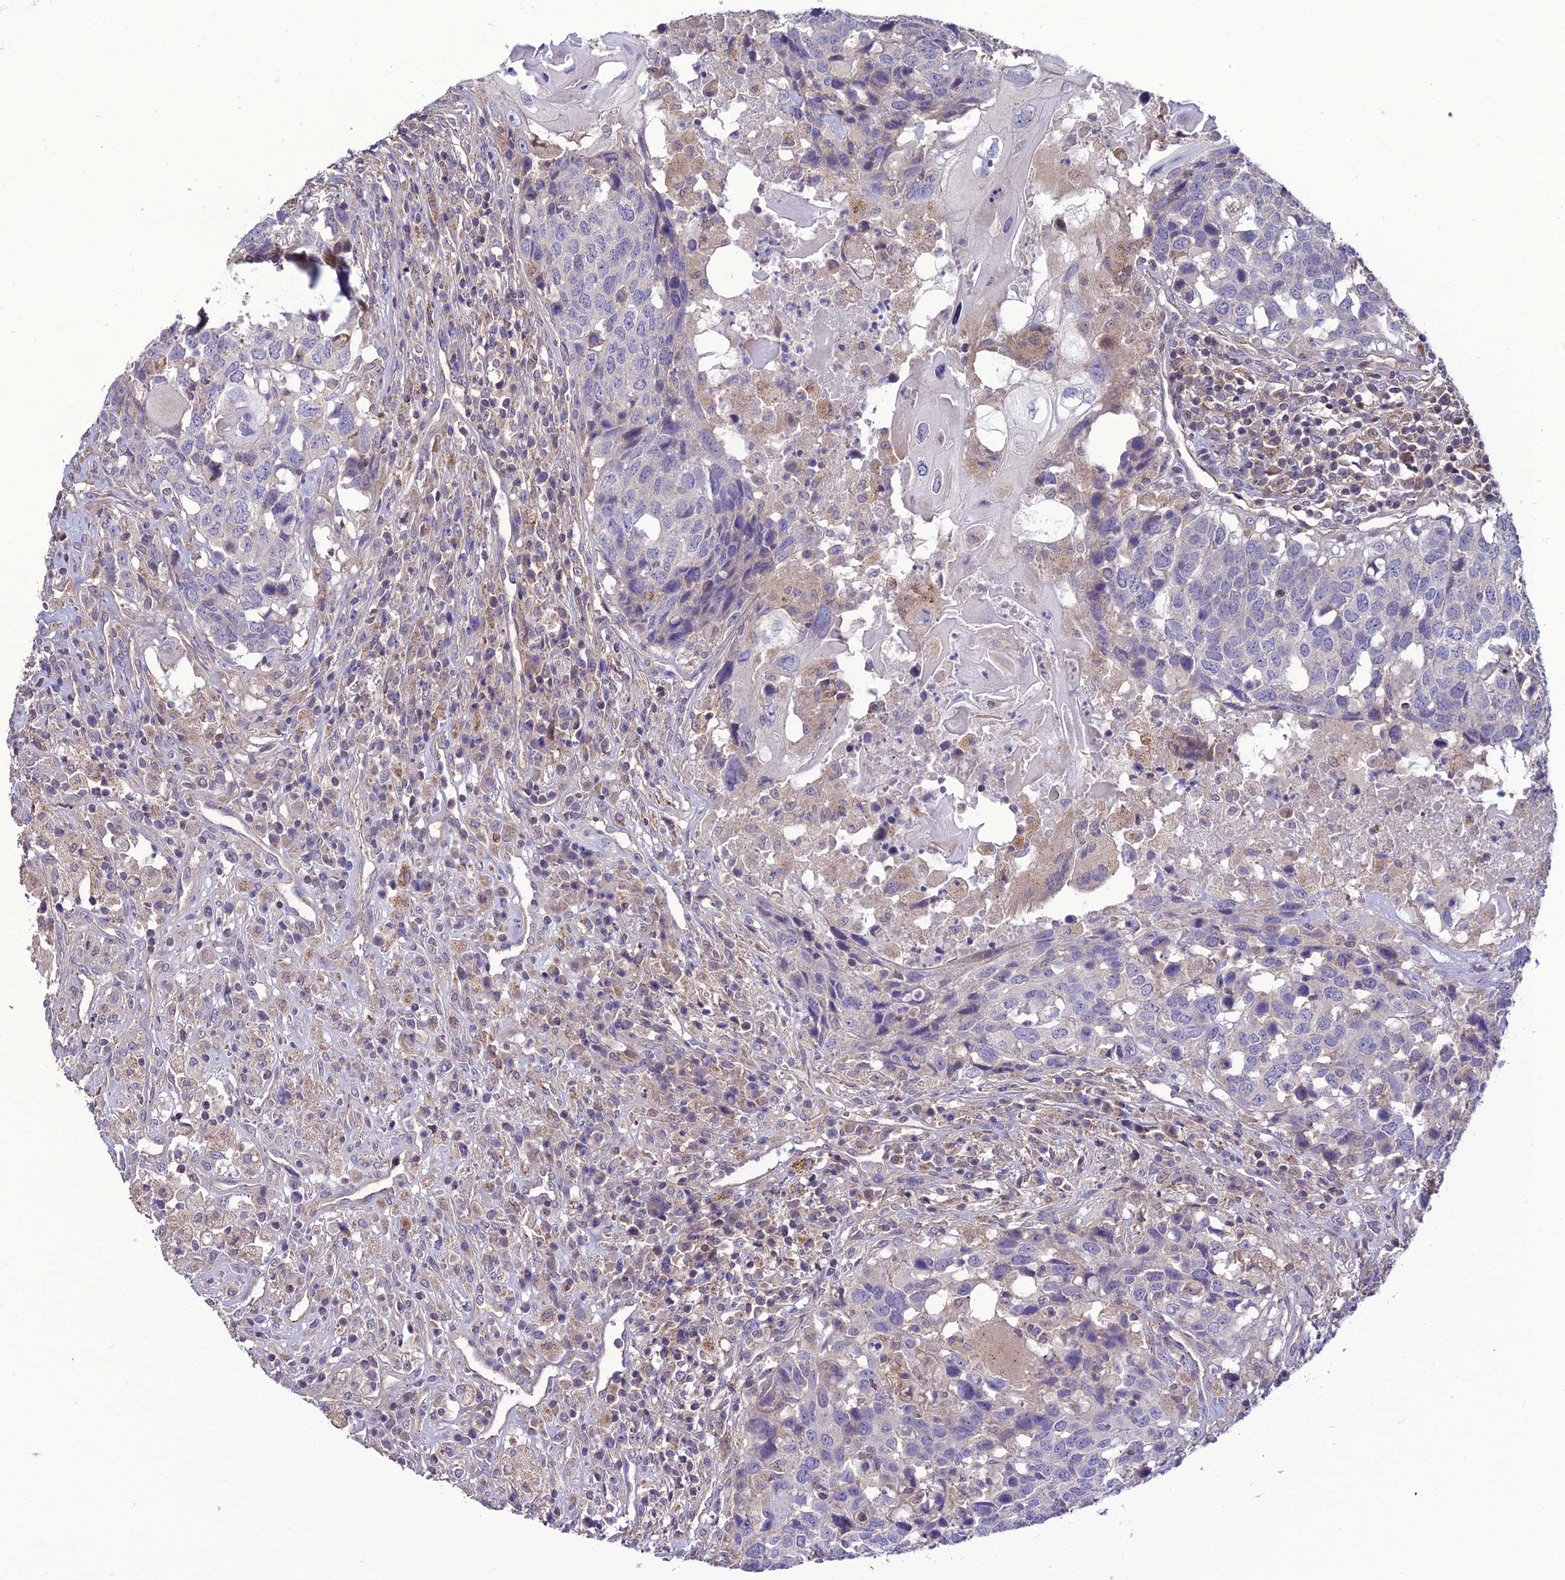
{"staining": {"intensity": "negative", "quantity": "none", "location": "none"}, "tissue": "head and neck cancer", "cell_type": "Tumor cells", "image_type": "cancer", "snomed": [{"axis": "morphology", "description": "Squamous cell carcinoma, NOS"}, {"axis": "topography", "description": "Head-Neck"}], "caption": "An image of head and neck cancer (squamous cell carcinoma) stained for a protein reveals no brown staining in tumor cells. (DAB immunohistochemistry (IHC) visualized using brightfield microscopy, high magnification).", "gene": "PPIL3", "patient": {"sex": "male", "age": 66}}